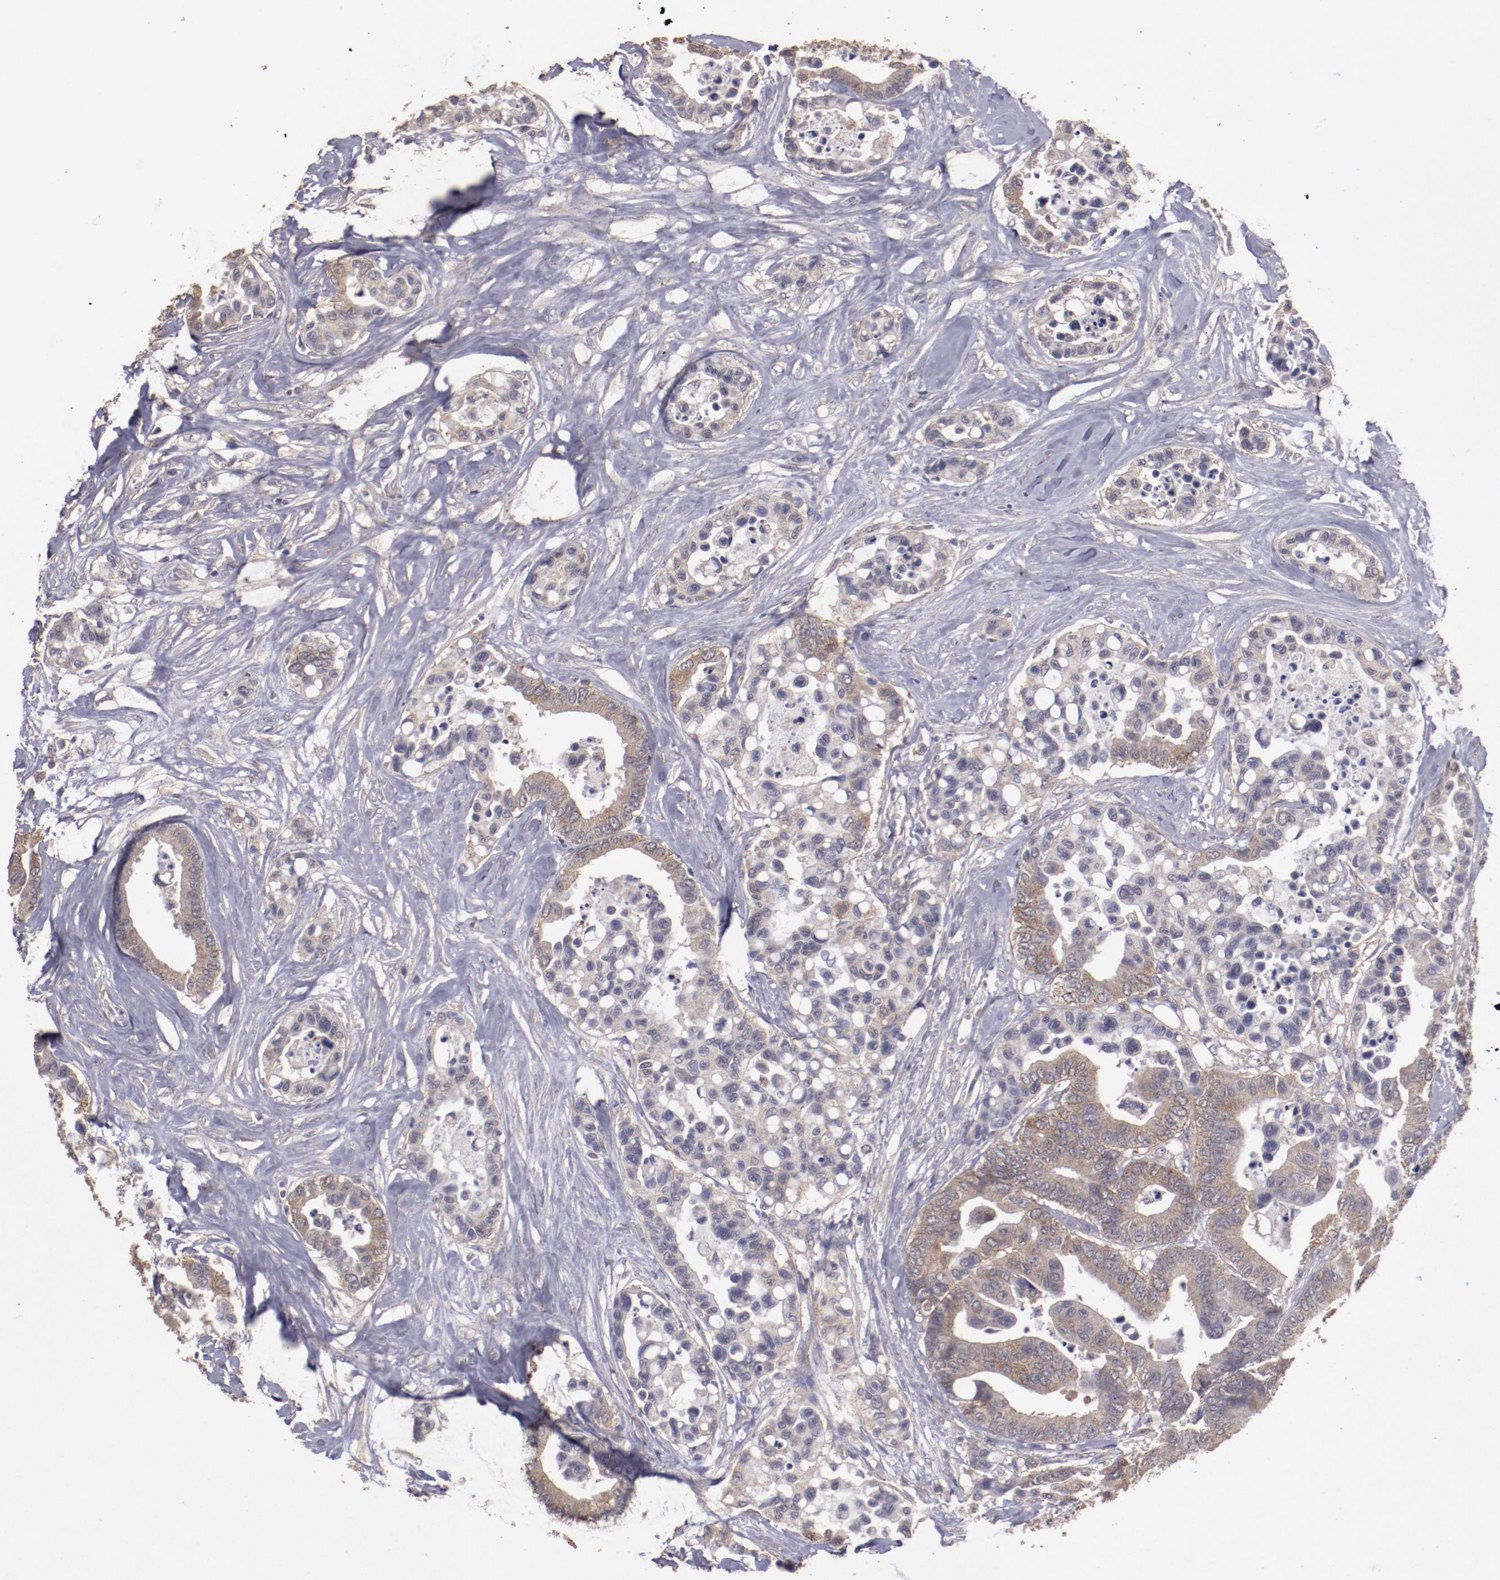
{"staining": {"intensity": "weak", "quantity": "25%-75%", "location": "cytoplasmic/membranous"}, "tissue": "colorectal cancer", "cell_type": "Tumor cells", "image_type": "cancer", "snomed": [{"axis": "morphology", "description": "Adenocarcinoma, NOS"}, {"axis": "topography", "description": "Colon"}], "caption": "An immunohistochemistry histopathology image of neoplastic tissue is shown. Protein staining in brown labels weak cytoplasmic/membranous positivity in colorectal cancer within tumor cells. Immunohistochemistry (ihc) stains the protein of interest in brown and the nuclei are stained blue.", "gene": "FAT1", "patient": {"sex": "male", "age": 82}}